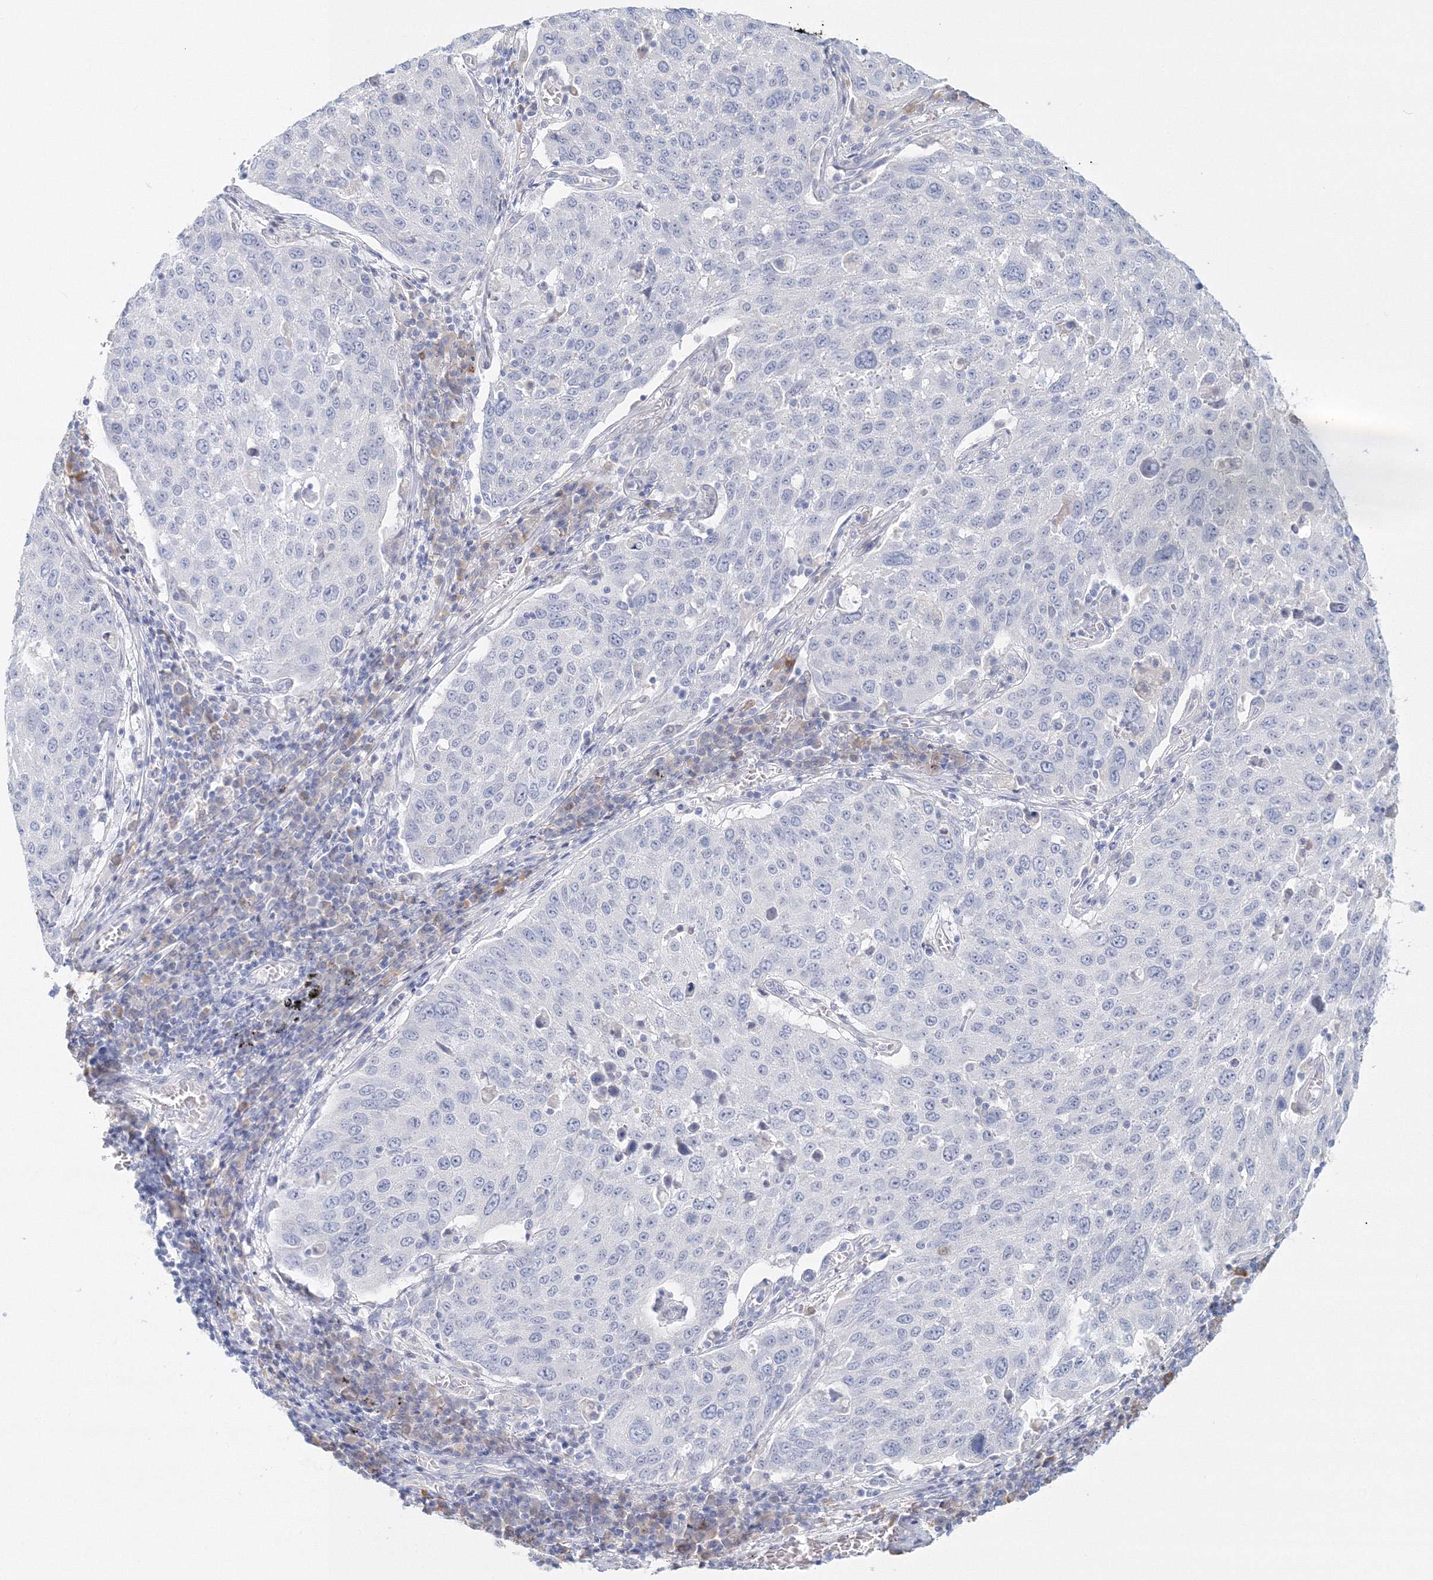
{"staining": {"intensity": "negative", "quantity": "none", "location": "none"}, "tissue": "lung cancer", "cell_type": "Tumor cells", "image_type": "cancer", "snomed": [{"axis": "morphology", "description": "Squamous cell carcinoma, NOS"}, {"axis": "topography", "description": "Lung"}], "caption": "A high-resolution photomicrograph shows immunohistochemistry (IHC) staining of squamous cell carcinoma (lung), which reveals no significant expression in tumor cells.", "gene": "VSIG1", "patient": {"sex": "male", "age": 65}}